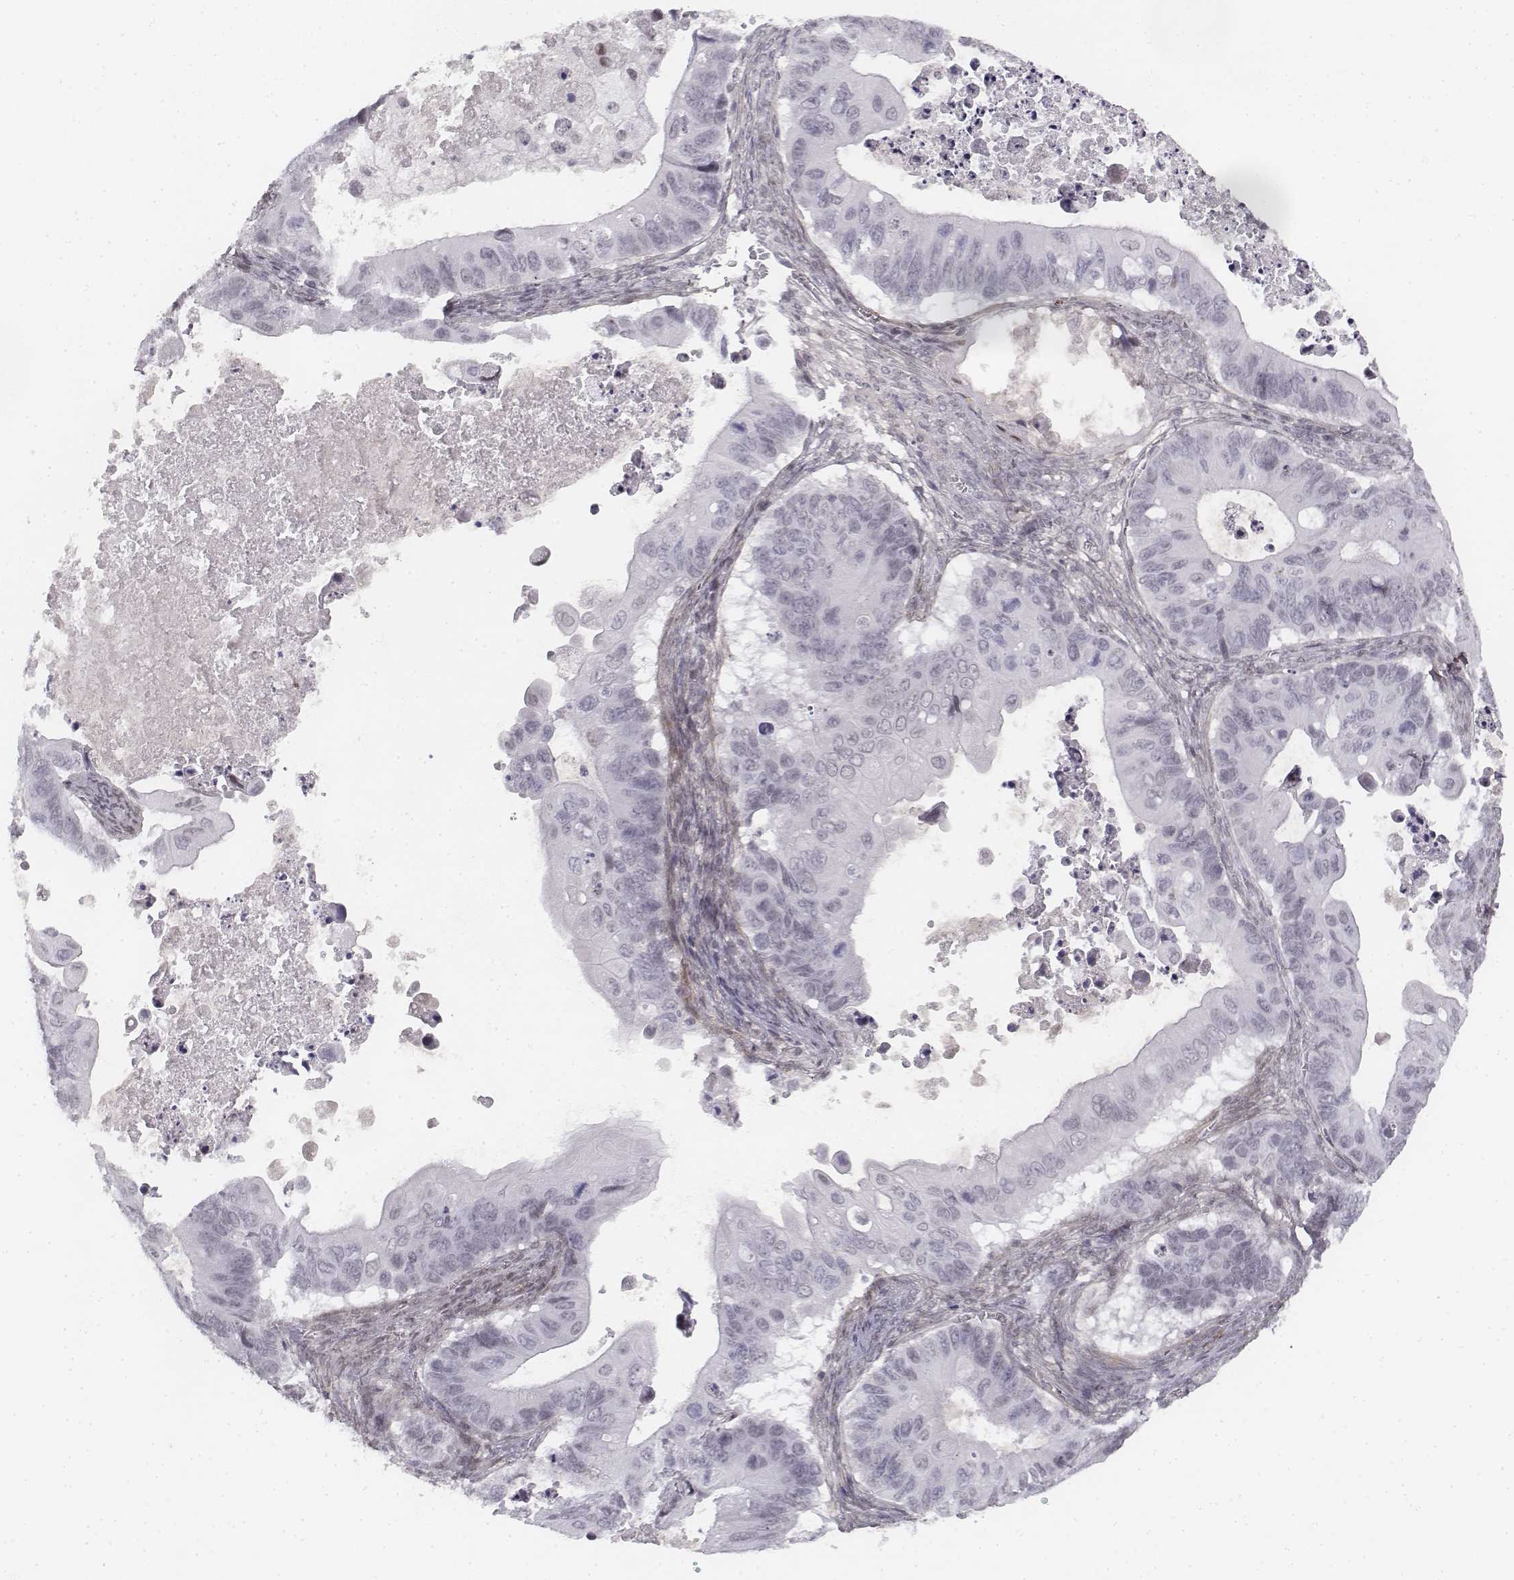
{"staining": {"intensity": "negative", "quantity": "none", "location": "none"}, "tissue": "ovarian cancer", "cell_type": "Tumor cells", "image_type": "cancer", "snomed": [{"axis": "morphology", "description": "Cystadenocarcinoma, mucinous, NOS"}, {"axis": "topography", "description": "Ovary"}], "caption": "The micrograph displays no significant expression in tumor cells of mucinous cystadenocarcinoma (ovarian). (DAB IHC with hematoxylin counter stain).", "gene": "KRT84", "patient": {"sex": "female", "age": 64}}